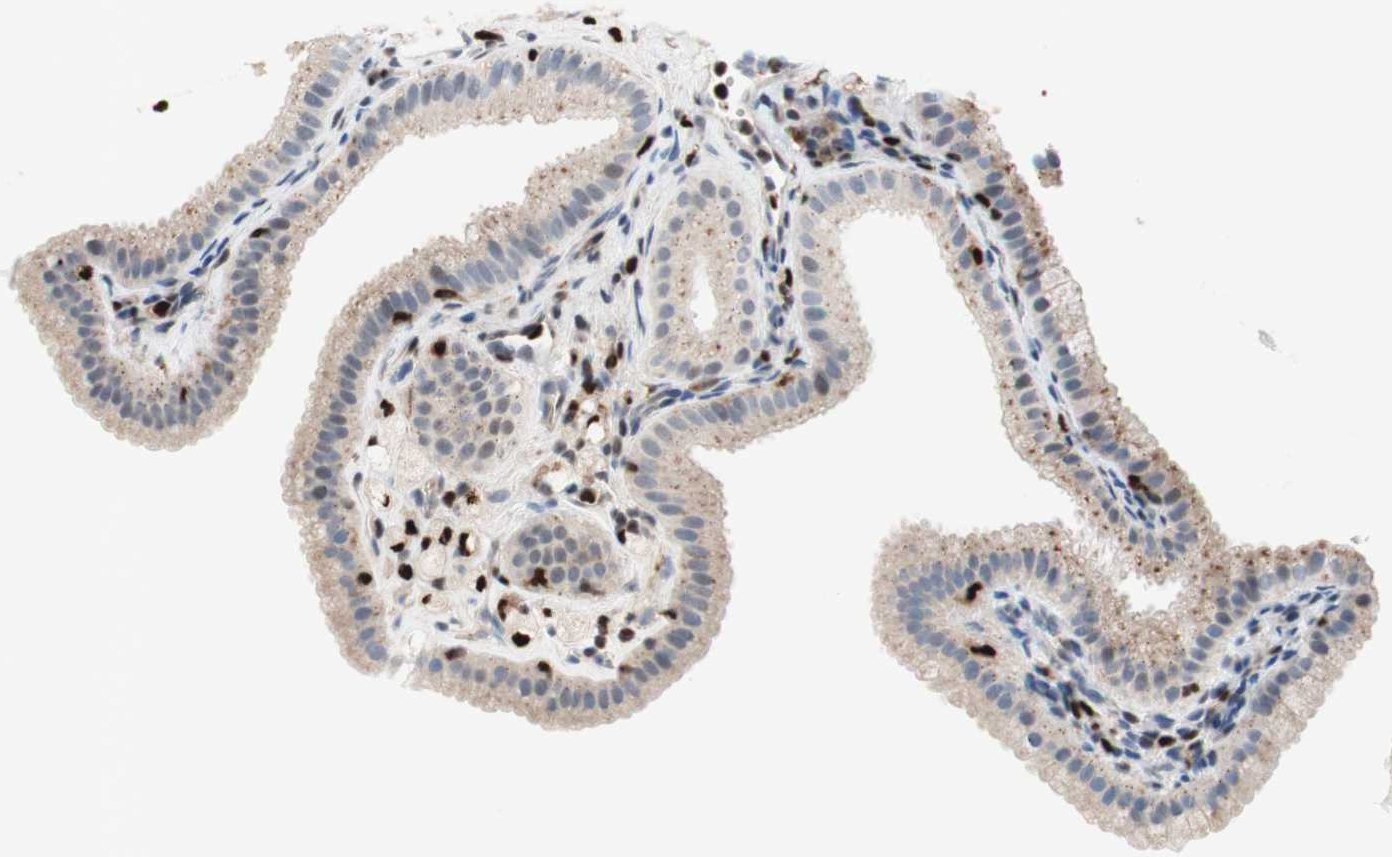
{"staining": {"intensity": "weak", "quantity": ">75%", "location": "cytoplasmic/membranous"}, "tissue": "gallbladder", "cell_type": "Glandular cells", "image_type": "normal", "snomed": [{"axis": "morphology", "description": "Normal tissue, NOS"}, {"axis": "topography", "description": "Gallbladder"}], "caption": "Immunohistochemistry (IHC) of unremarkable human gallbladder exhibits low levels of weak cytoplasmic/membranous positivity in approximately >75% of glandular cells.", "gene": "EED", "patient": {"sex": "female", "age": 64}}